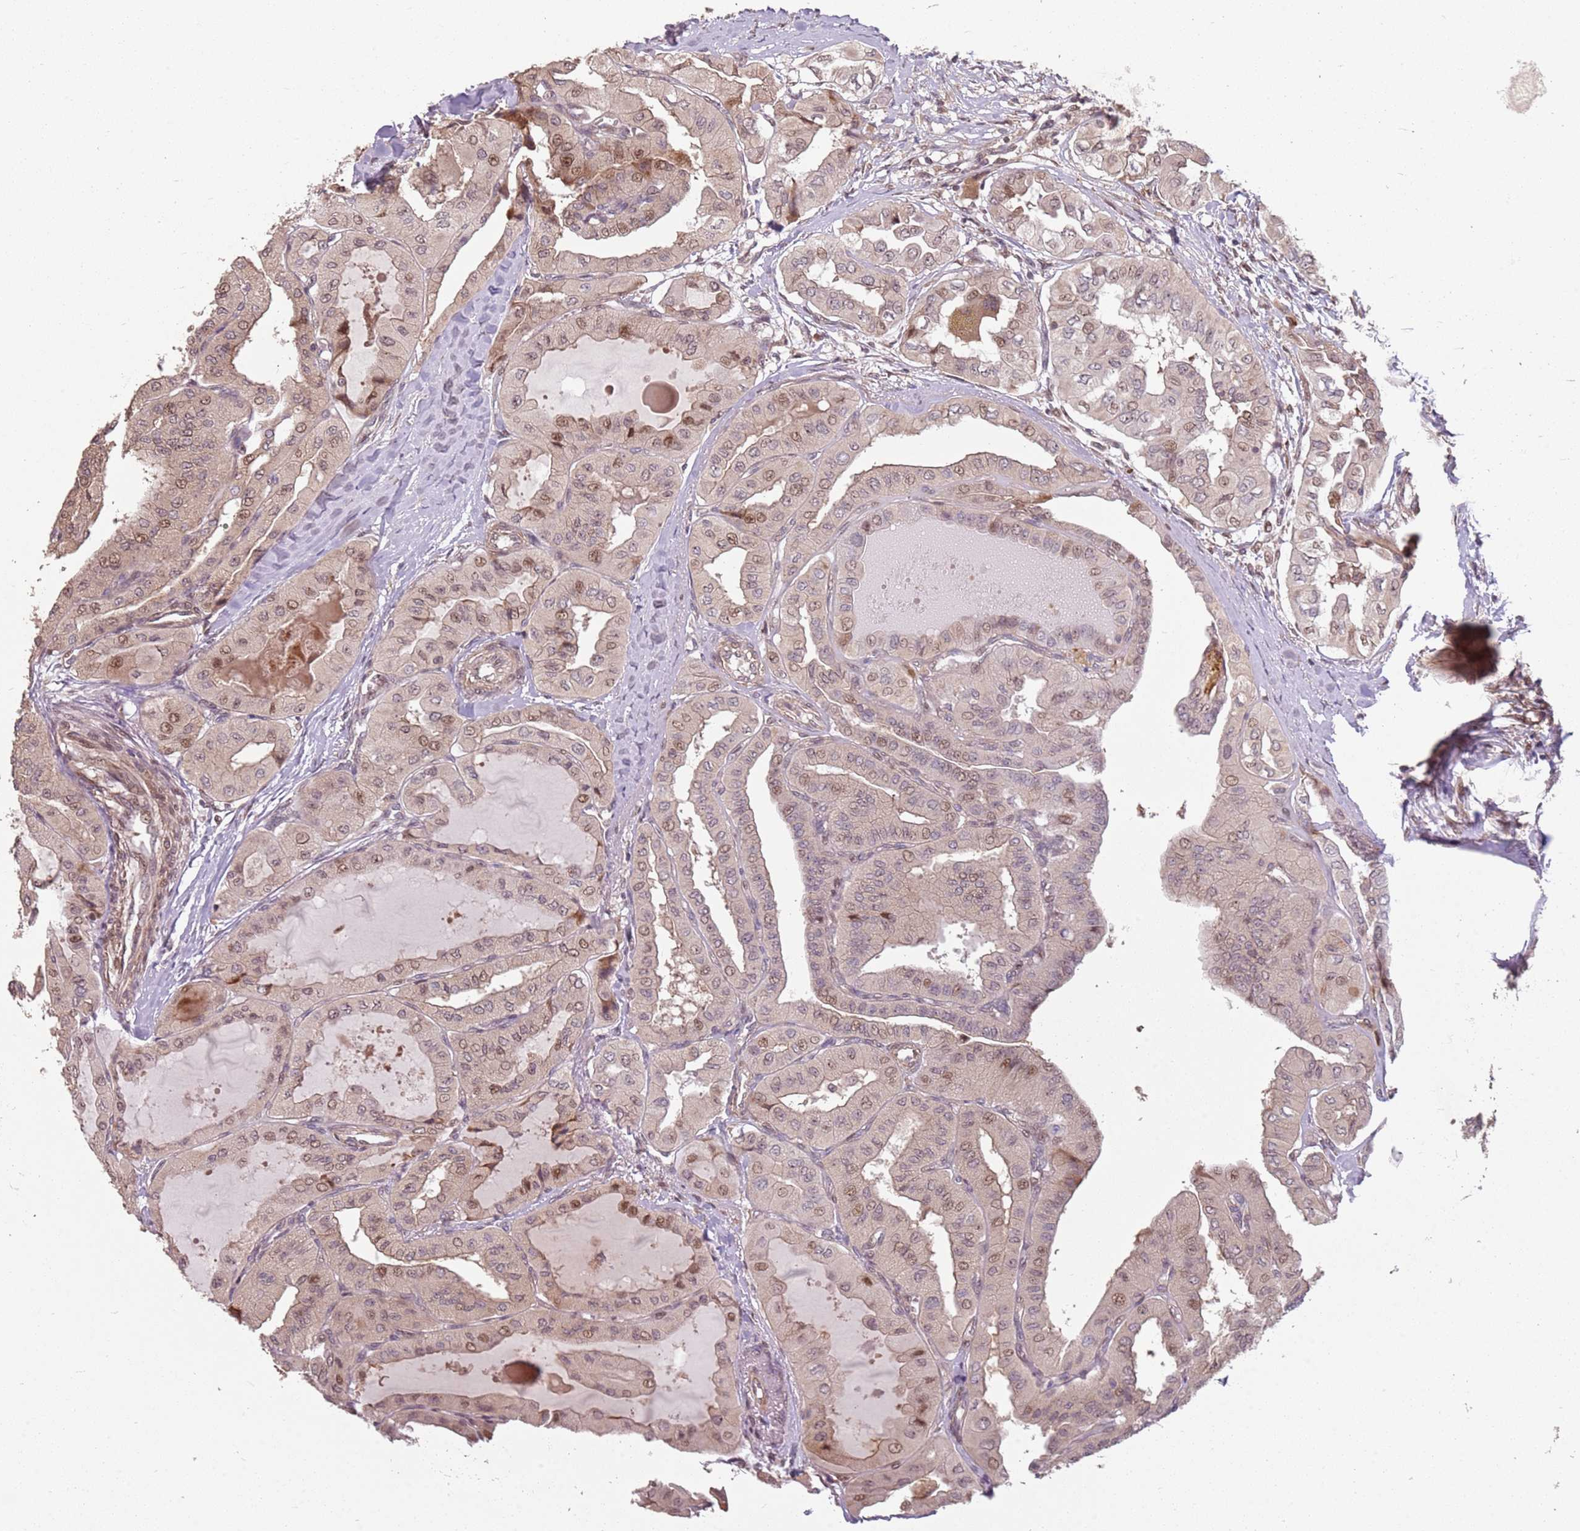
{"staining": {"intensity": "weak", "quantity": "25%-75%", "location": "nuclear"}, "tissue": "thyroid cancer", "cell_type": "Tumor cells", "image_type": "cancer", "snomed": [{"axis": "morphology", "description": "Papillary adenocarcinoma, NOS"}, {"axis": "topography", "description": "Thyroid gland"}], "caption": "Immunohistochemical staining of thyroid papillary adenocarcinoma exhibits low levels of weak nuclear expression in approximately 25%-75% of tumor cells.", "gene": "CHURC1", "patient": {"sex": "female", "age": 59}}